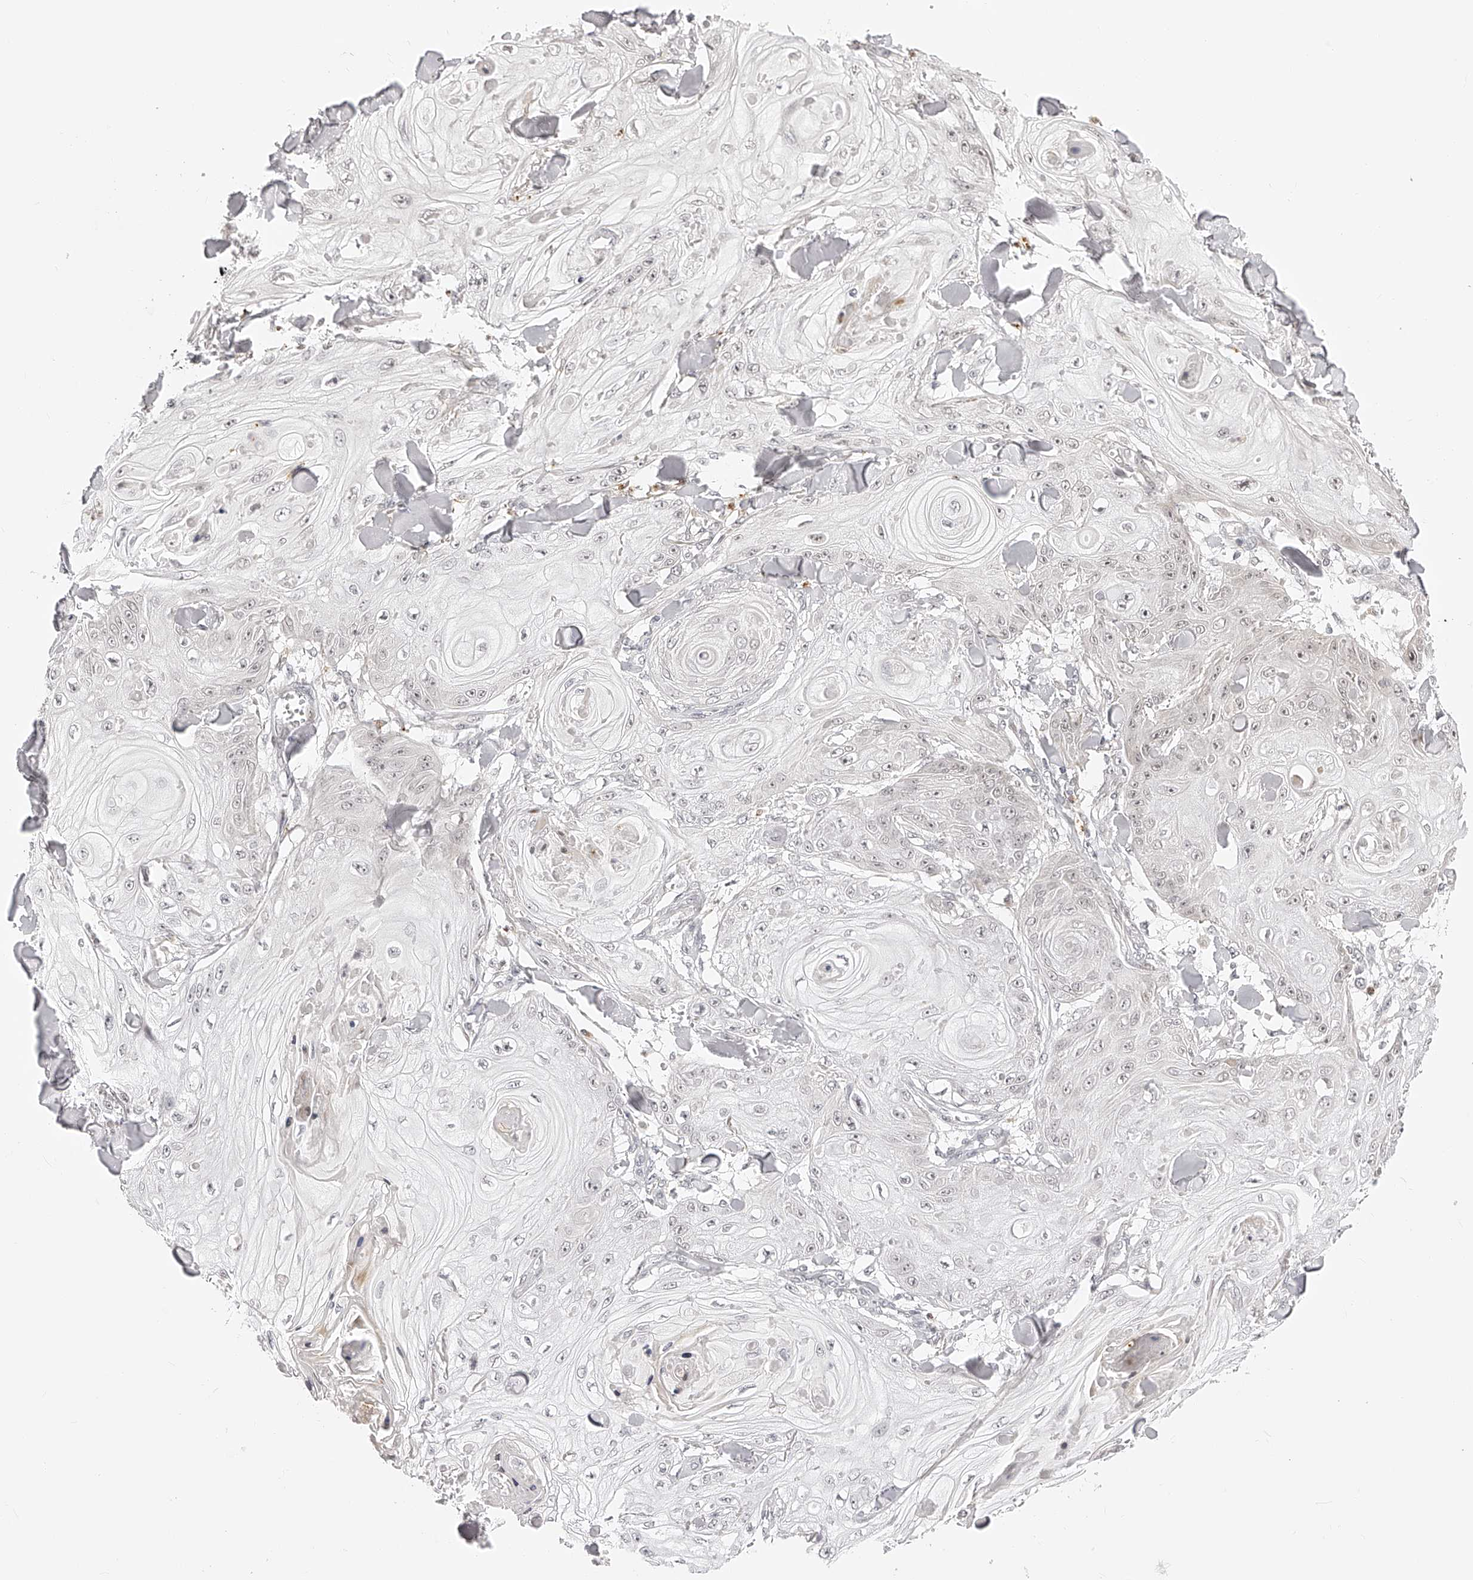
{"staining": {"intensity": "weak", "quantity": "<25%", "location": "nuclear"}, "tissue": "skin cancer", "cell_type": "Tumor cells", "image_type": "cancer", "snomed": [{"axis": "morphology", "description": "Squamous cell carcinoma, NOS"}, {"axis": "topography", "description": "Skin"}], "caption": "Immunohistochemistry photomicrograph of neoplastic tissue: human squamous cell carcinoma (skin) stained with DAB (3,3'-diaminobenzidine) demonstrates no significant protein positivity in tumor cells.", "gene": "PLEKHG1", "patient": {"sex": "male", "age": 74}}